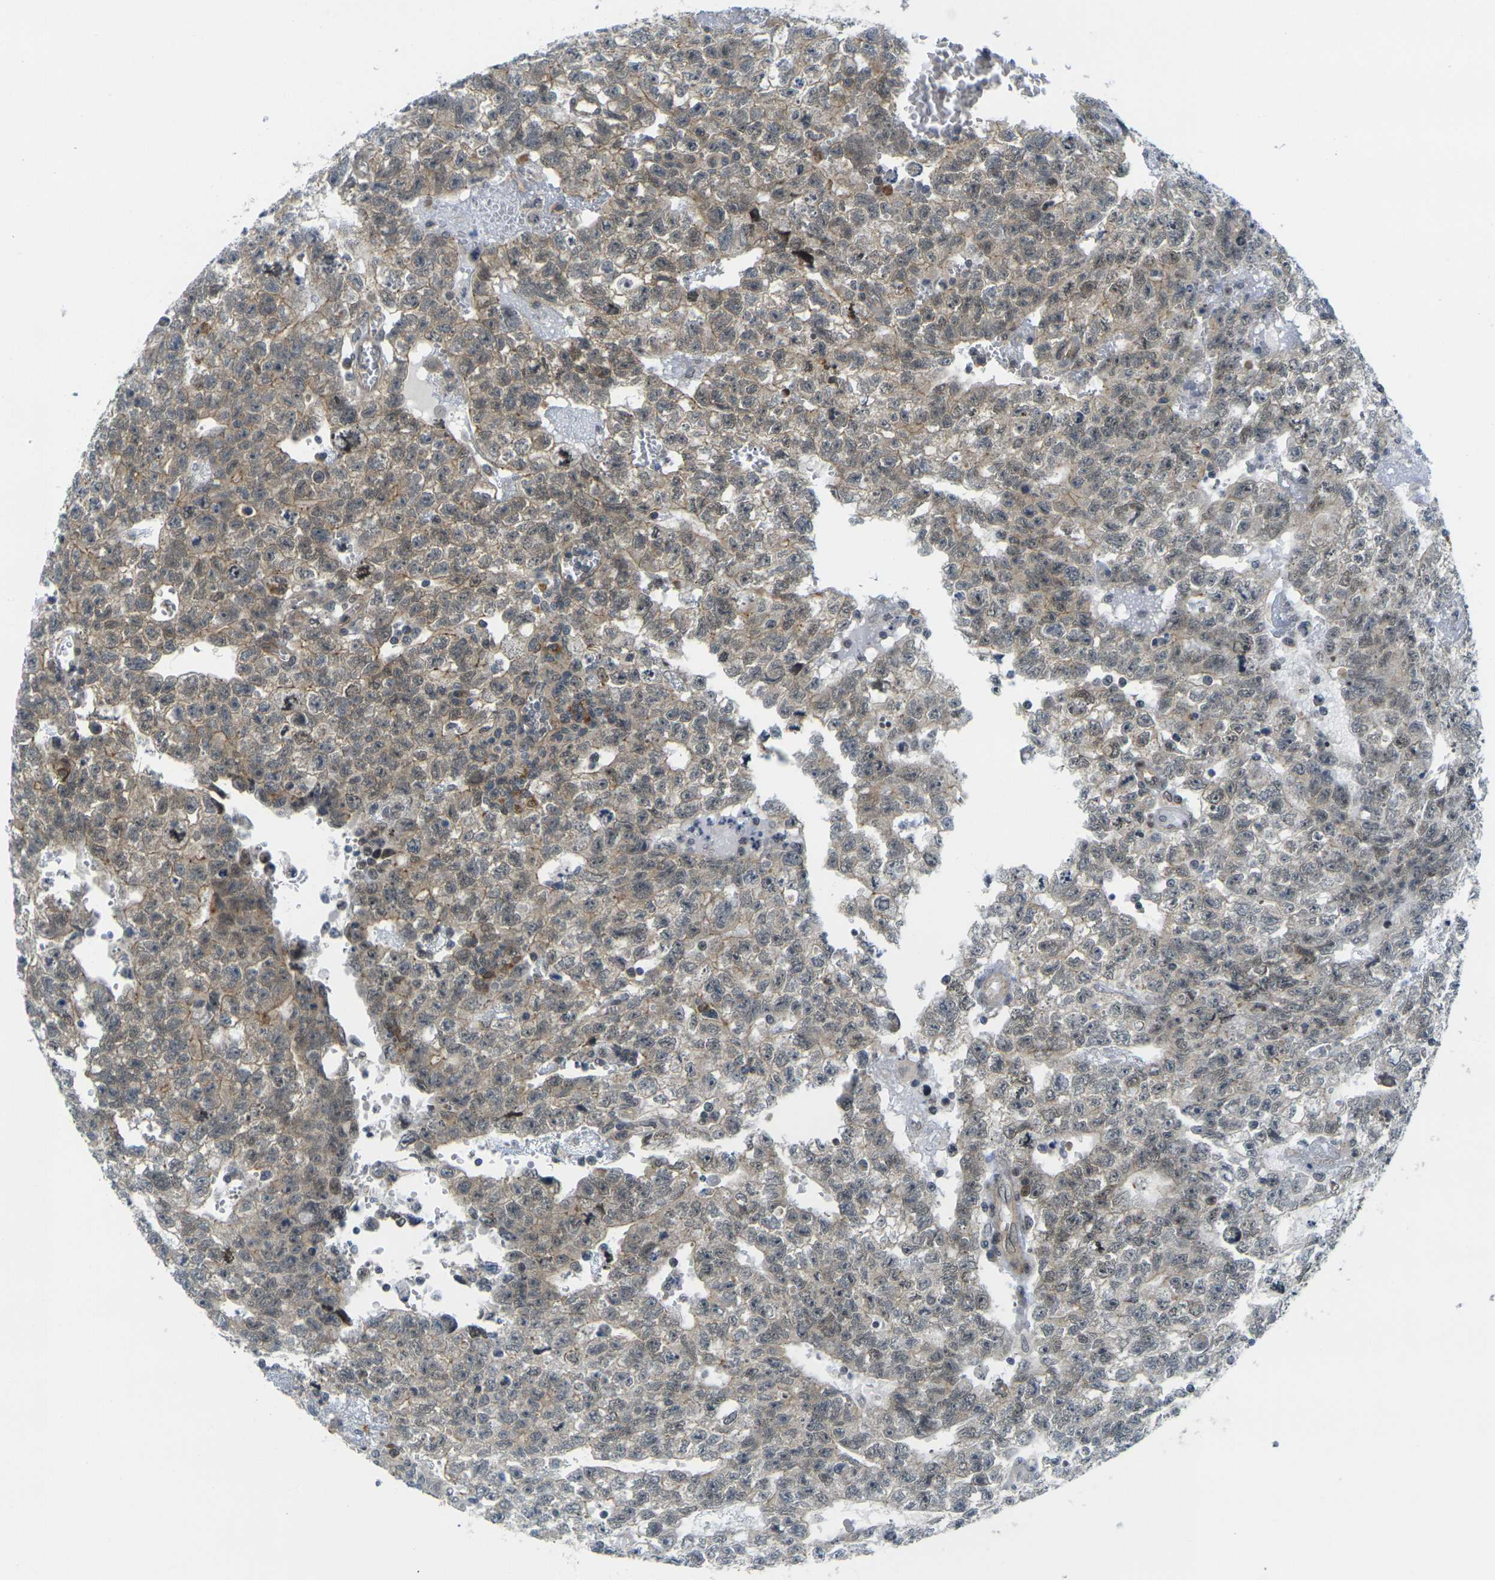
{"staining": {"intensity": "weak", "quantity": "25%-75%", "location": "cytoplasmic/membranous"}, "tissue": "testis cancer", "cell_type": "Tumor cells", "image_type": "cancer", "snomed": [{"axis": "morphology", "description": "Seminoma, NOS"}, {"axis": "morphology", "description": "Carcinoma, Embryonal, NOS"}, {"axis": "topography", "description": "Testis"}], "caption": "IHC (DAB) staining of testis embryonal carcinoma shows weak cytoplasmic/membranous protein expression in approximately 25%-75% of tumor cells.", "gene": "KCTD10", "patient": {"sex": "male", "age": 38}}